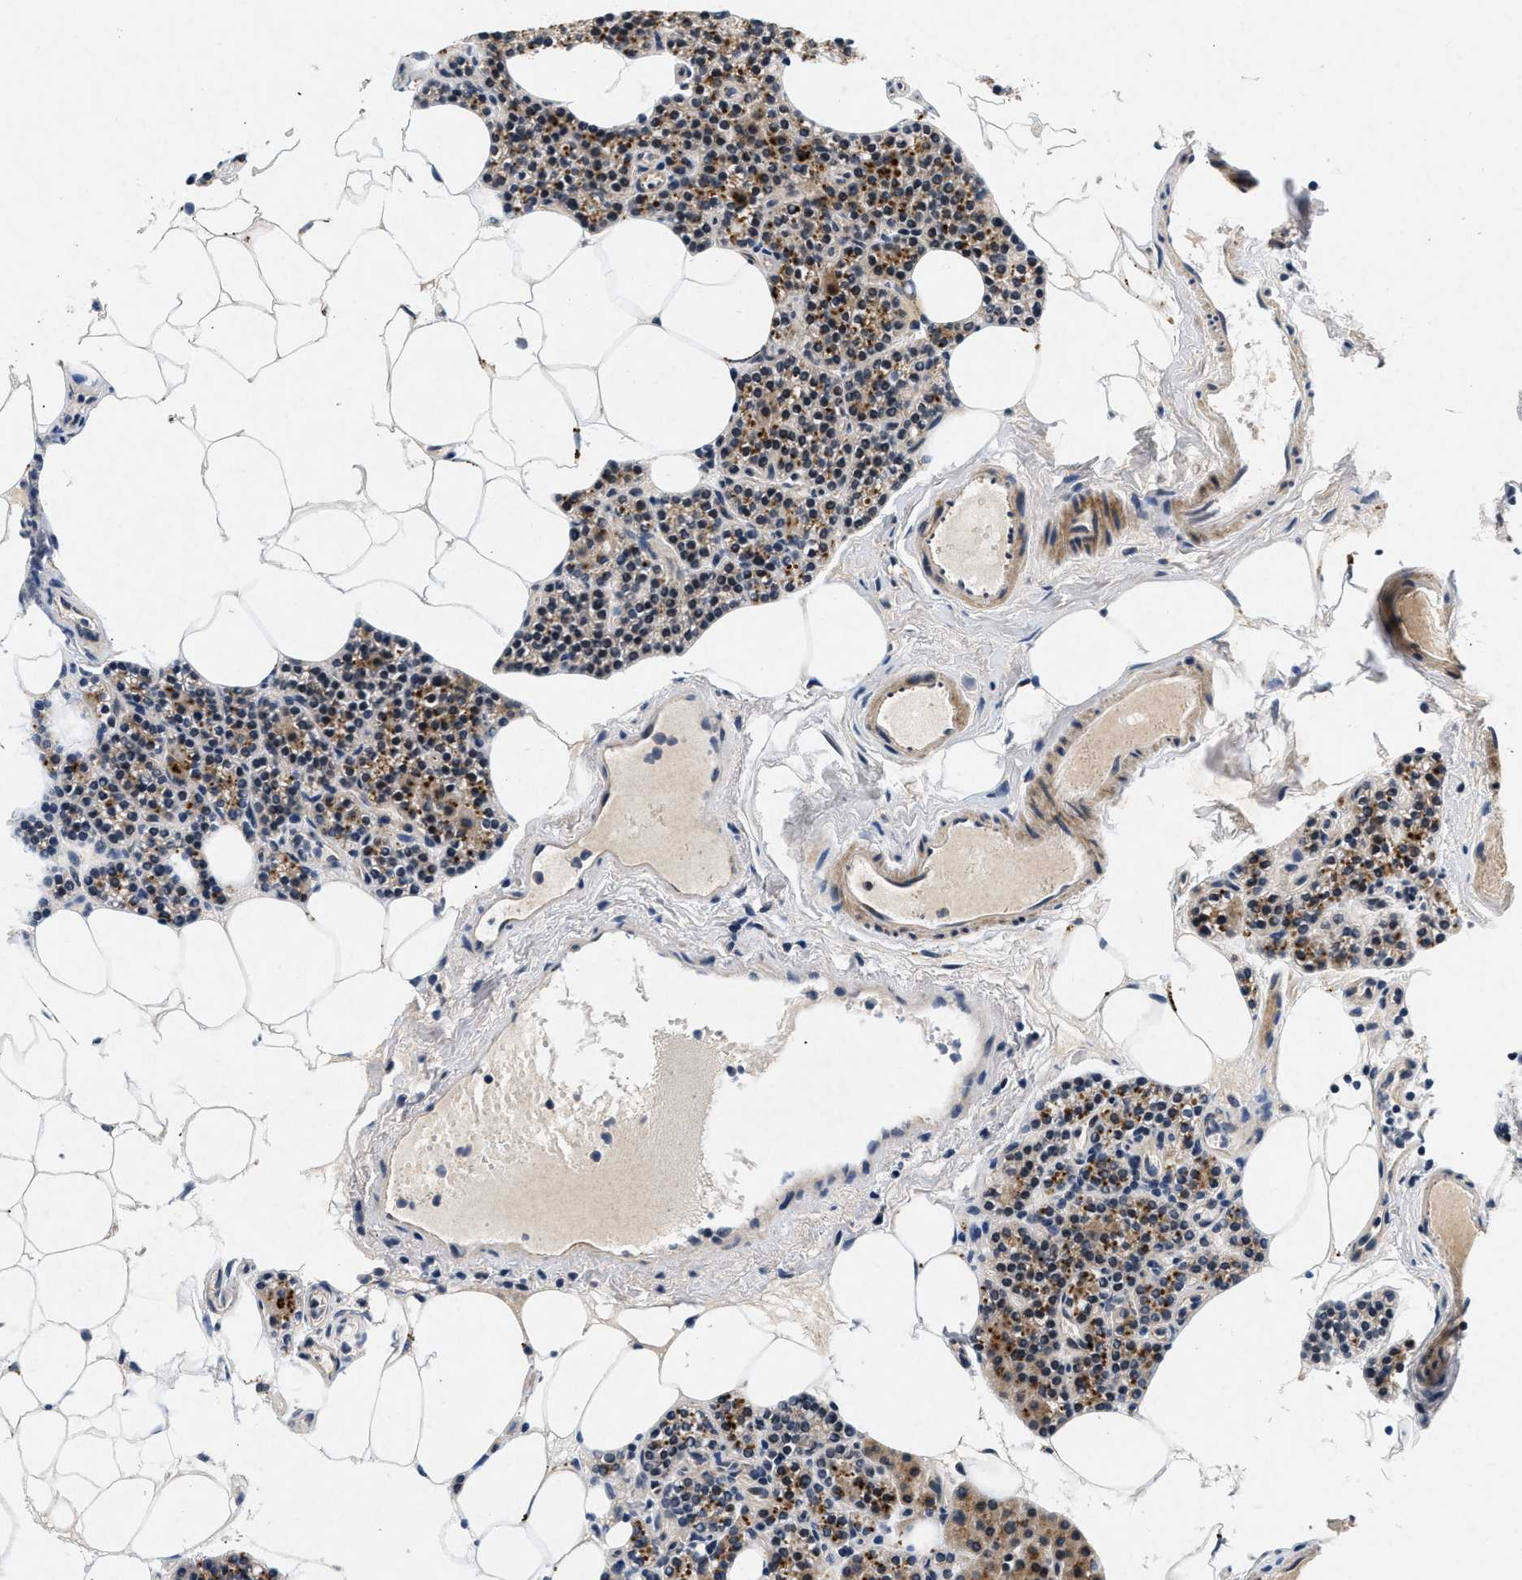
{"staining": {"intensity": "moderate", "quantity": "25%-75%", "location": "cytoplasmic/membranous"}, "tissue": "parathyroid gland", "cell_type": "Glandular cells", "image_type": "normal", "snomed": [{"axis": "morphology", "description": "Normal tissue, NOS"}, {"axis": "morphology", "description": "Adenoma, NOS"}, {"axis": "topography", "description": "Parathyroid gland"}], "caption": "High-power microscopy captured an immunohistochemistry photomicrograph of normal parathyroid gland, revealing moderate cytoplasmic/membranous expression in about 25%-75% of glandular cells. The protein is shown in brown color, while the nuclei are stained blue.", "gene": "PDP1", "patient": {"sex": "female", "age": 70}}